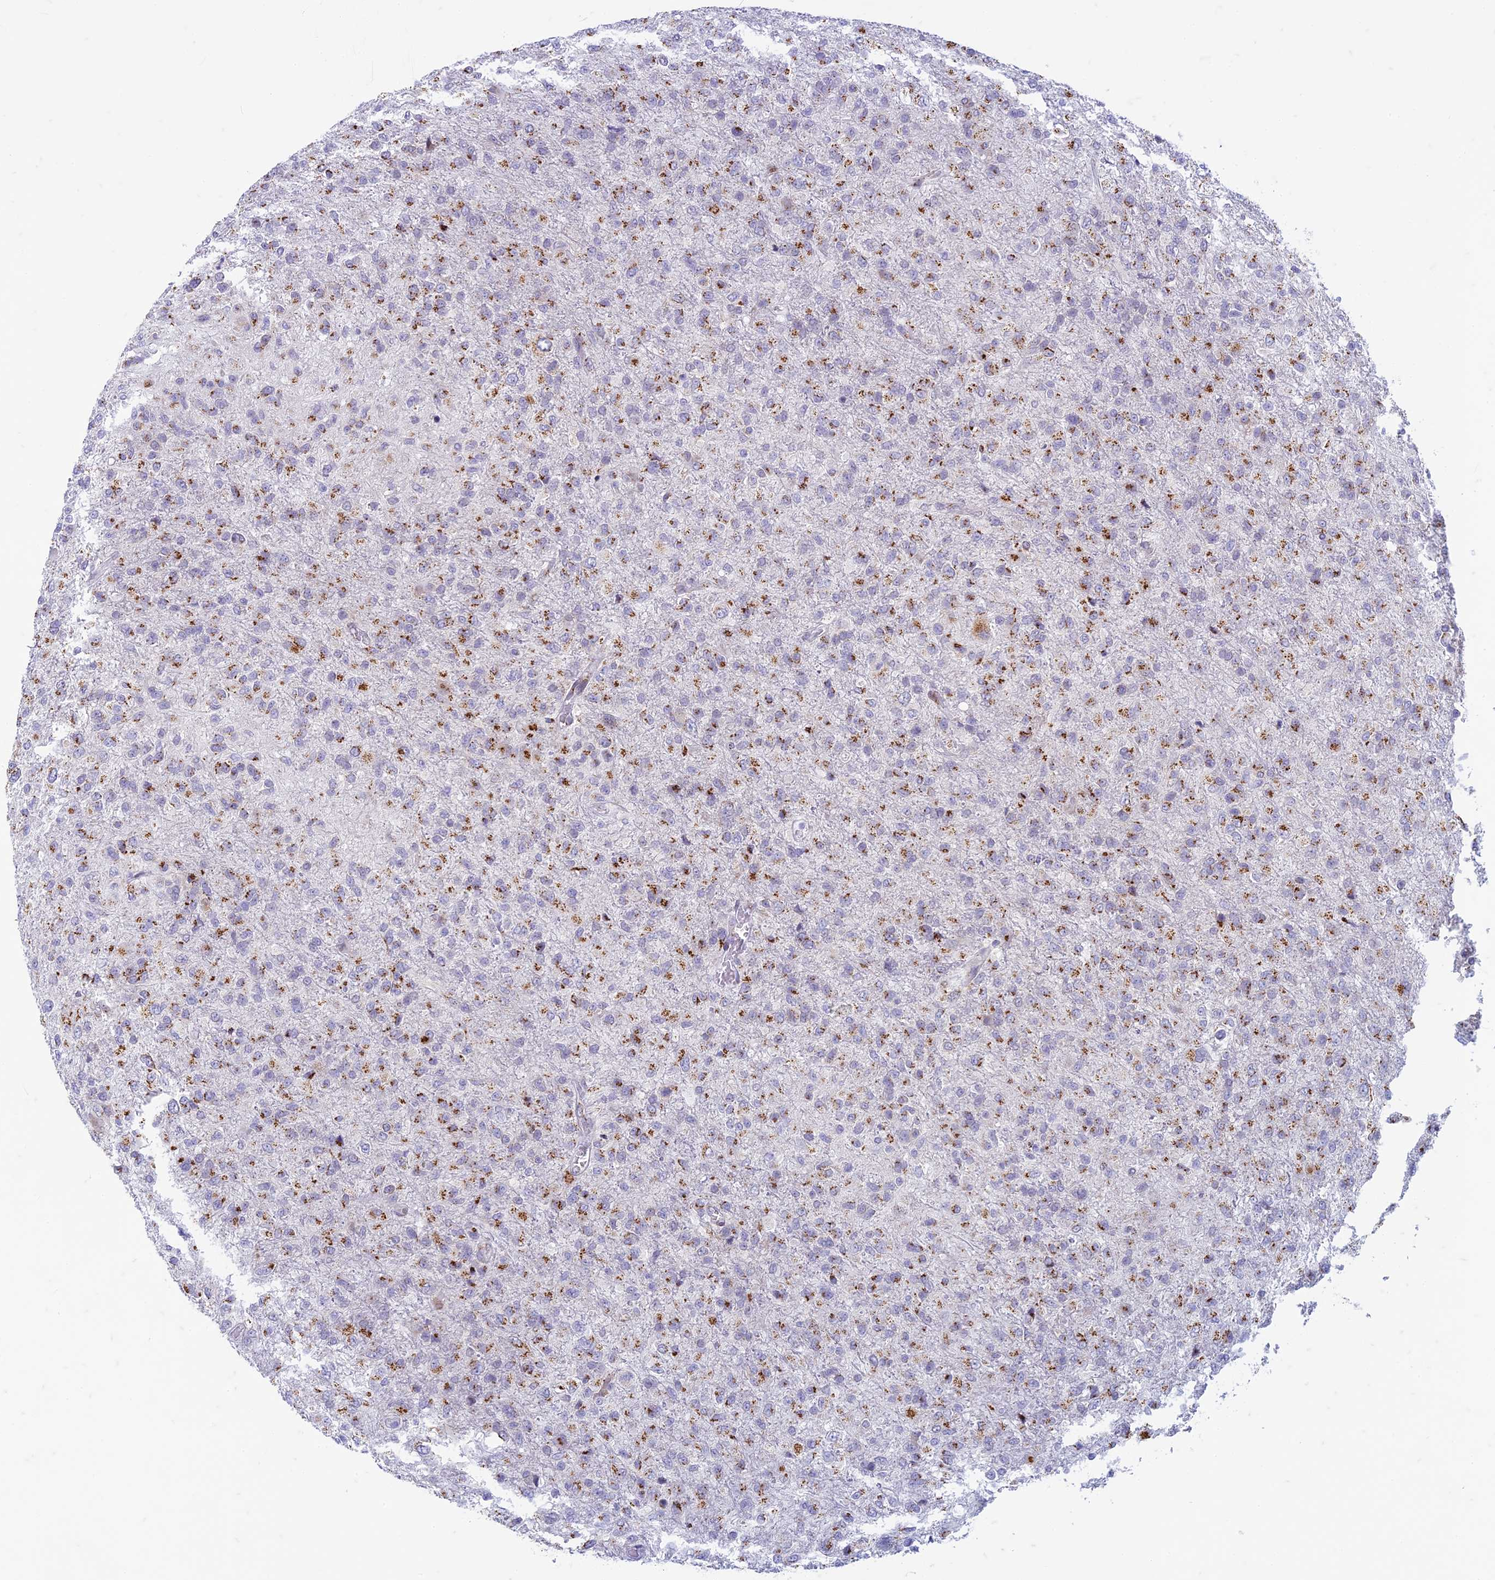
{"staining": {"intensity": "strong", "quantity": "25%-75%", "location": "cytoplasmic/membranous"}, "tissue": "glioma", "cell_type": "Tumor cells", "image_type": "cancer", "snomed": [{"axis": "morphology", "description": "Glioma, malignant, High grade"}, {"axis": "topography", "description": "Brain"}], "caption": "There is high levels of strong cytoplasmic/membranous expression in tumor cells of glioma, as demonstrated by immunohistochemical staining (brown color).", "gene": "FAM3C", "patient": {"sex": "female", "age": 74}}